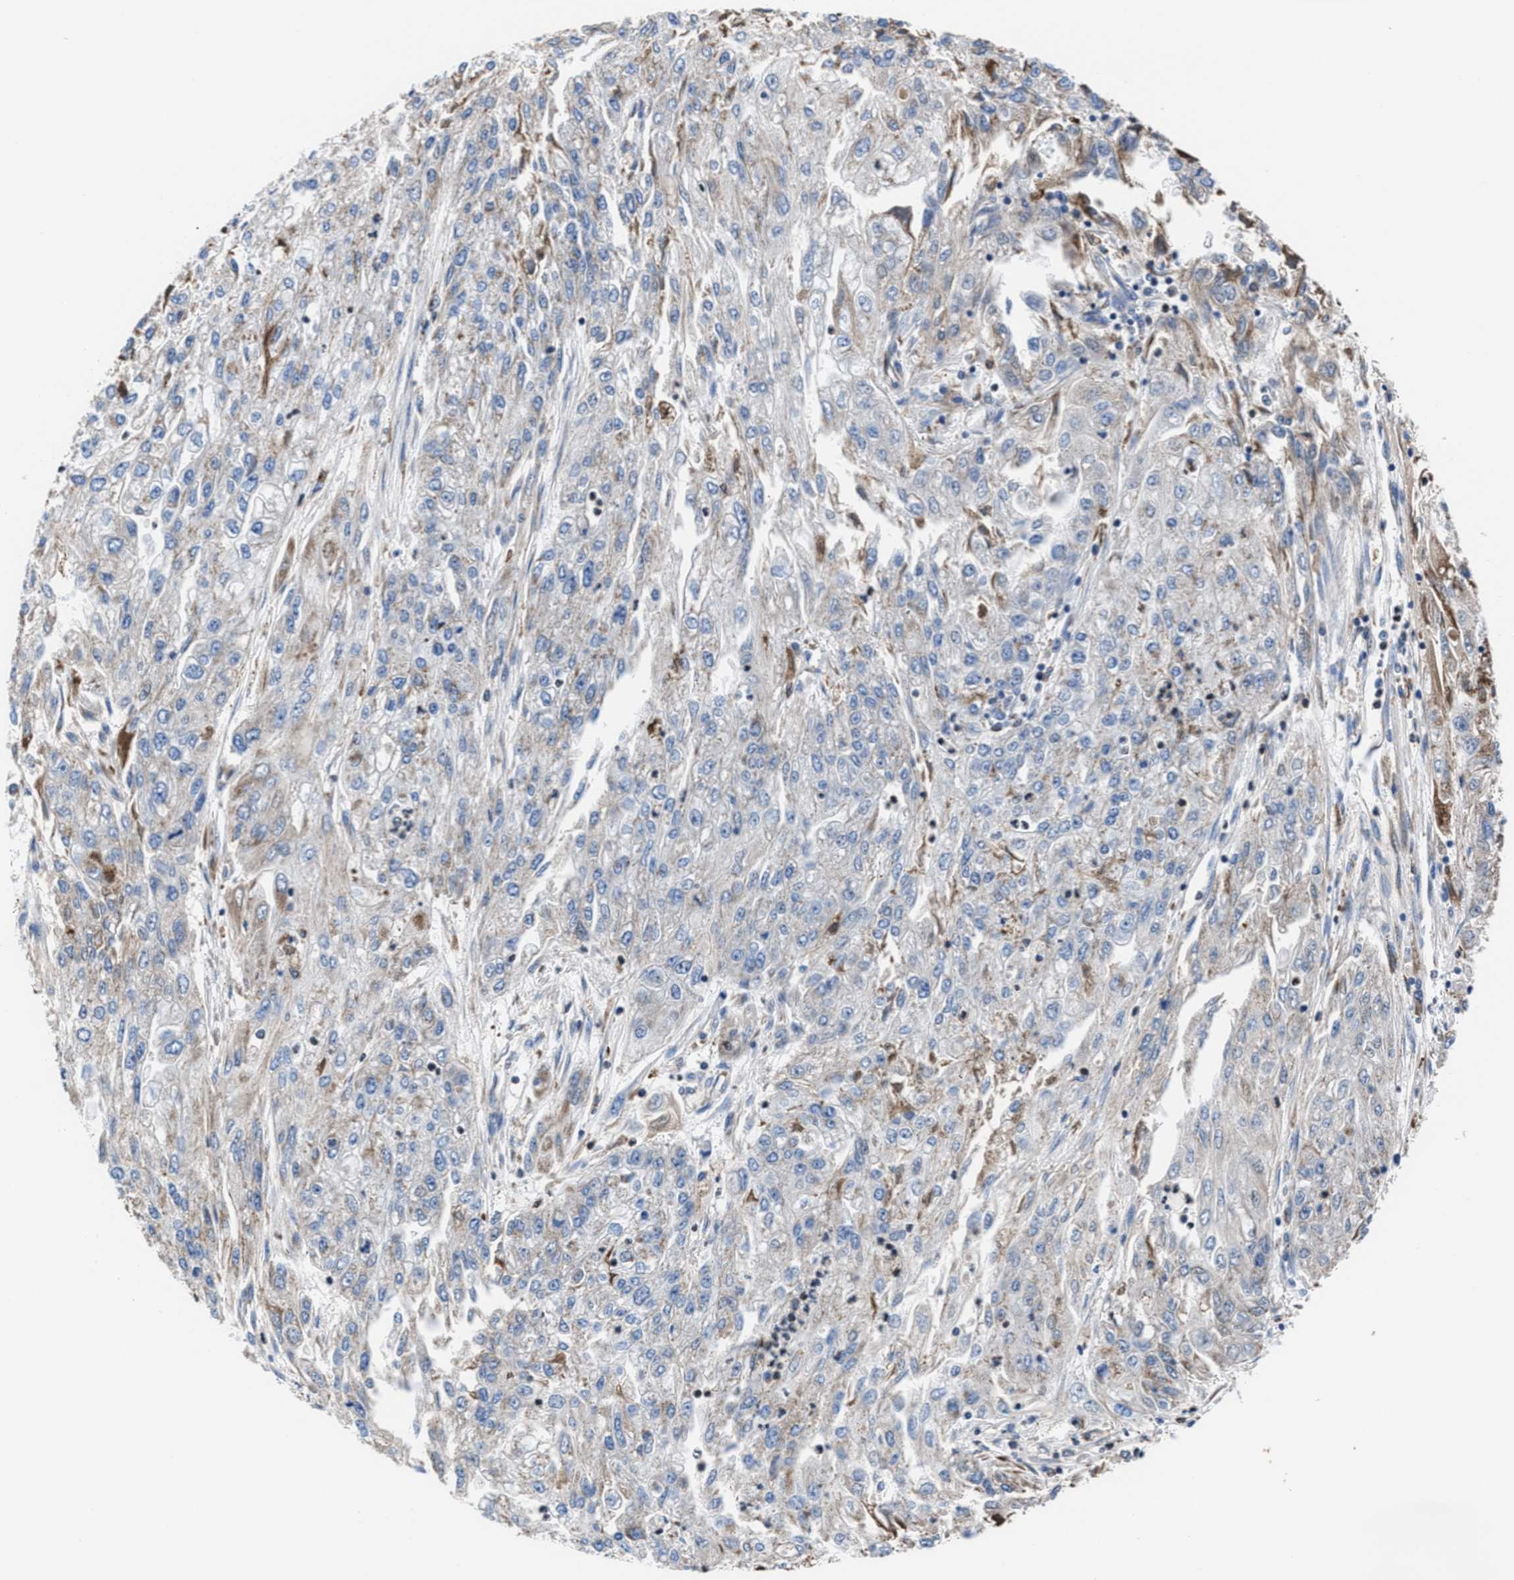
{"staining": {"intensity": "negative", "quantity": "none", "location": "none"}, "tissue": "endometrial cancer", "cell_type": "Tumor cells", "image_type": "cancer", "snomed": [{"axis": "morphology", "description": "Adenocarcinoma, NOS"}, {"axis": "topography", "description": "Endometrium"}], "caption": "There is no significant expression in tumor cells of endometrial cancer (adenocarcinoma).", "gene": "PRR15L", "patient": {"sex": "female", "age": 49}}